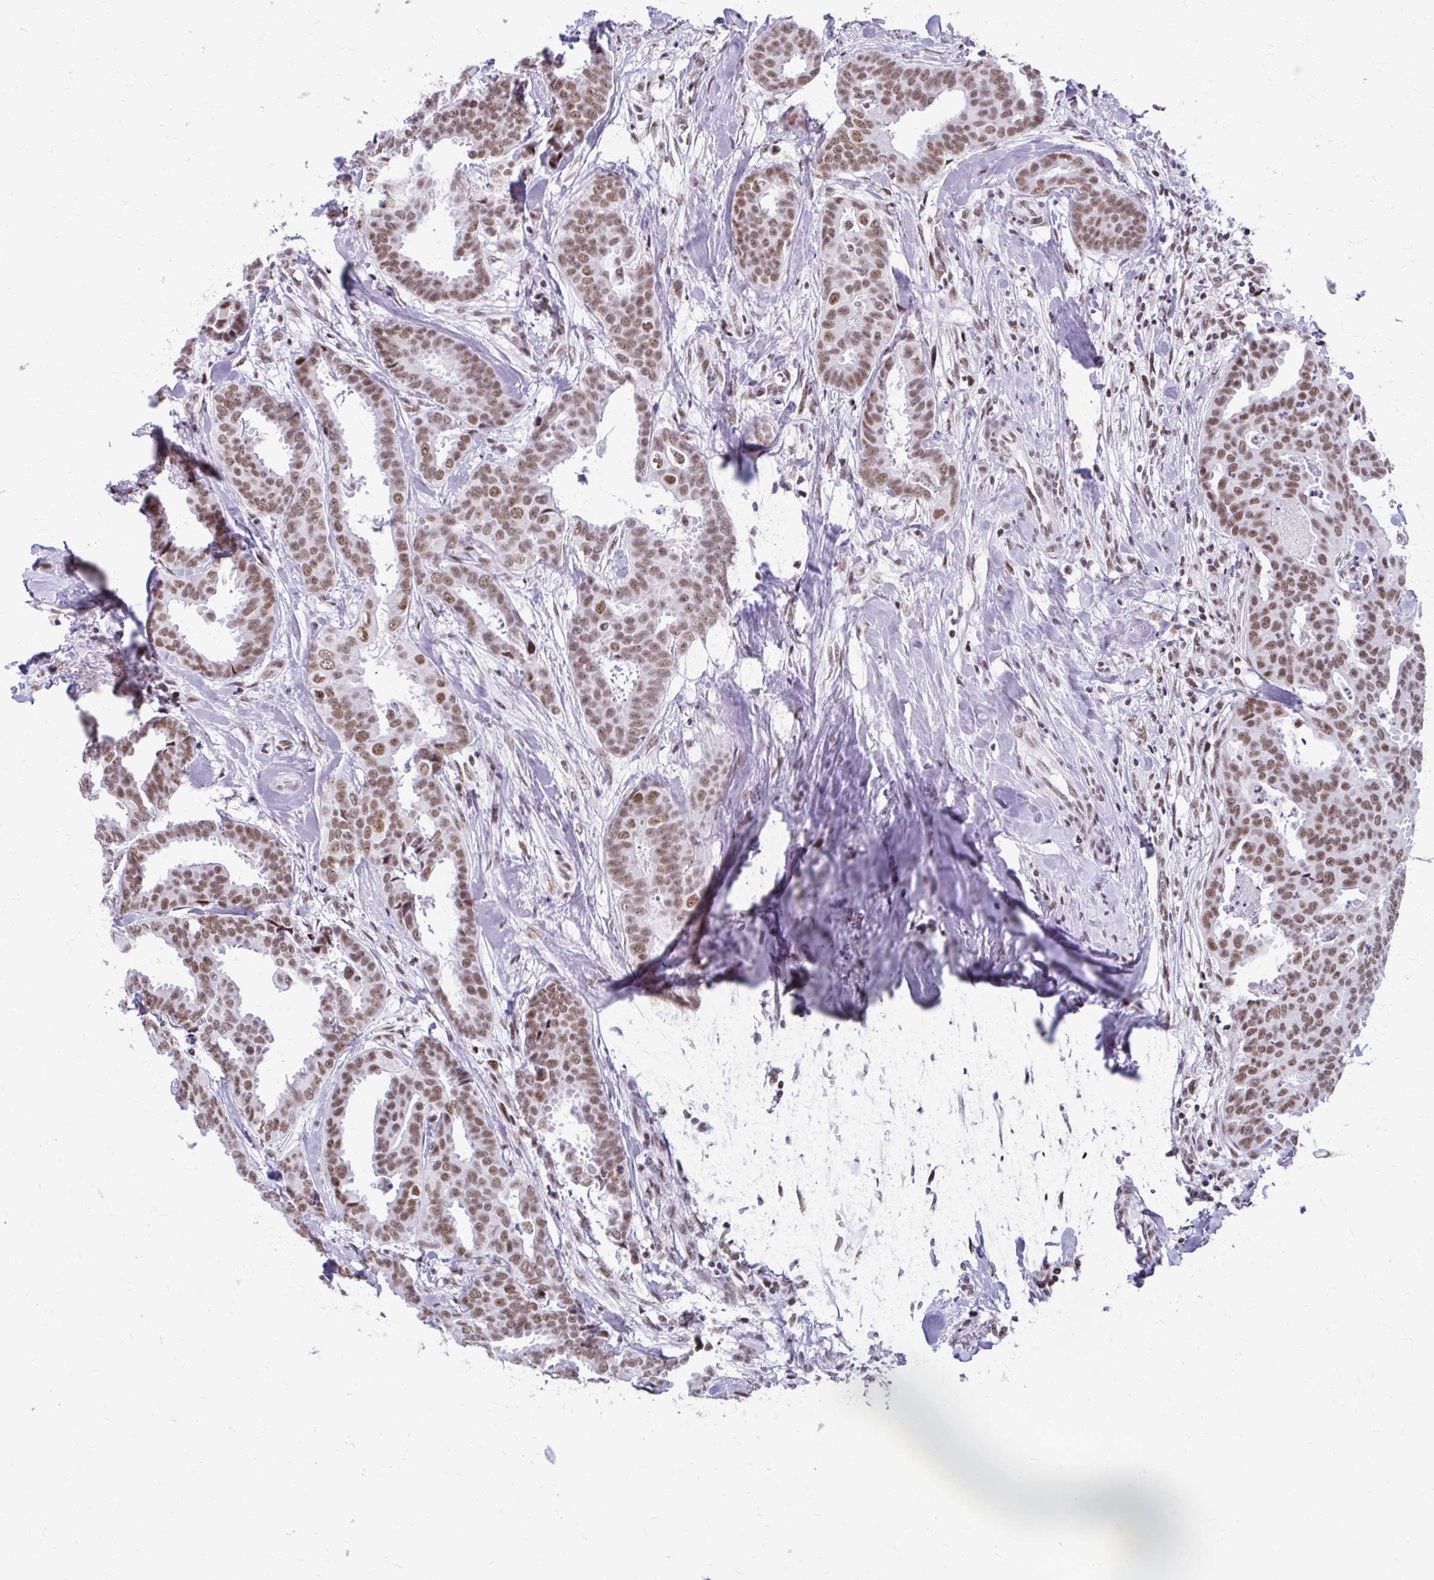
{"staining": {"intensity": "moderate", "quantity": ">75%", "location": "nuclear"}, "tissue": "breast cancer", "cell_type": "Tumor cells", "image_type": "cancer", "snomed": [{"axis": "morphology", "description": "Duct carcinoma"}, {"axis": "topography", "description": "Breast"}], "caption": "Protein expression analysis of human breast cancer (intraductal carcinoma) reveals moderate nuclear expression in approximately >75% of tumor cells.", "gene": "SS18", "patient": {"sex": "female", "age": 45}}